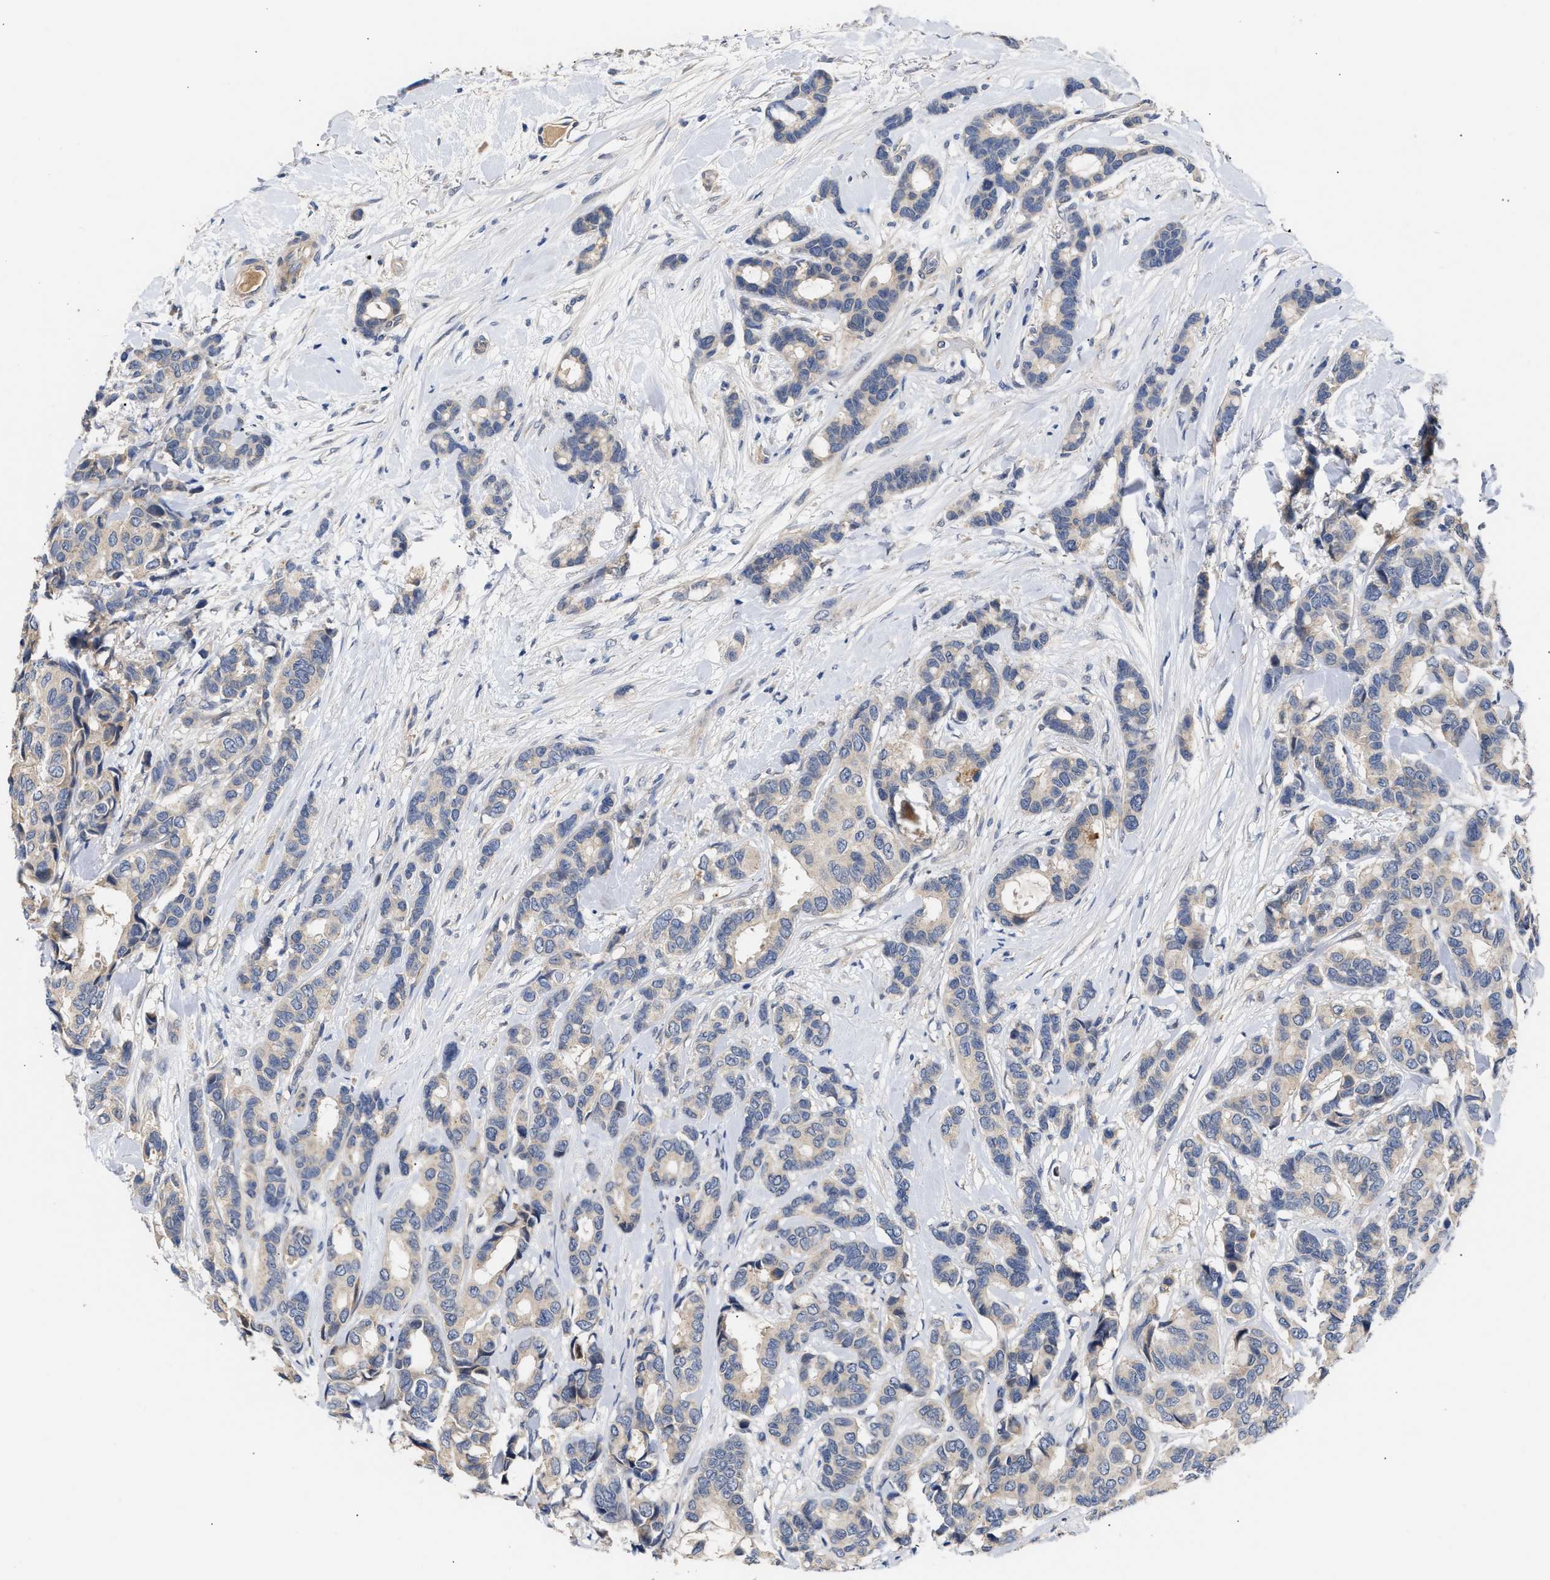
{"staining": {"intensity": "negative", "quantity": "none", "location": "none"}, "tissue": "breast cancer", "cell_type": "Tumor cells", "image_type": "cancer", "snomed": [{"axis": "morphology", "description": "Duct carcinoma"}, {"axis": "topography", "description": "Breast"}], "caption": "Immunohistochemistry of human breast cancer (invasive ductal carcinoma) demonstrates no expression in tumor cells.", "gene": "KASH5", "patient": {"sex": "female", "age": 87}}